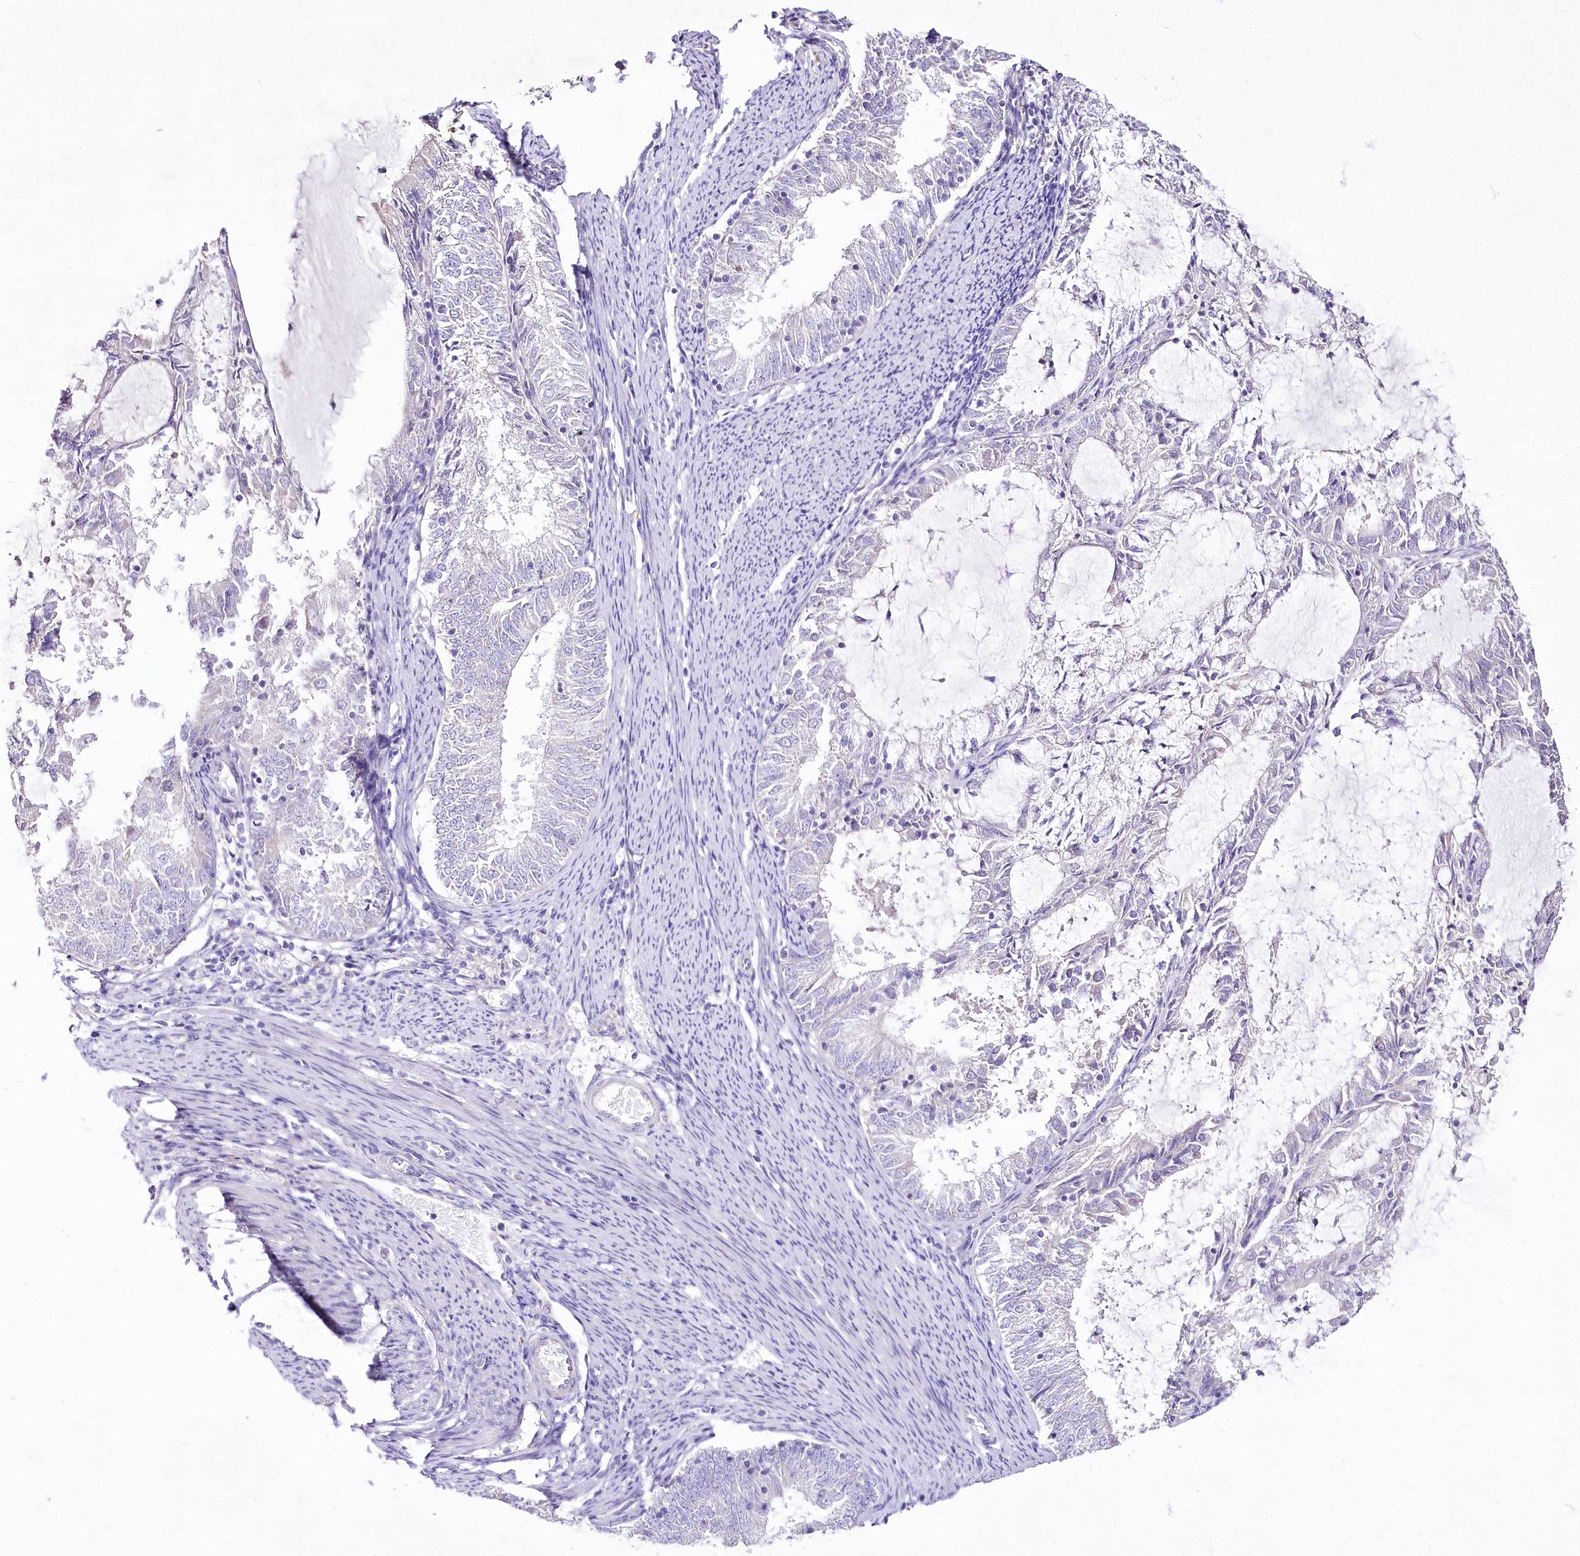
{"staining": {"intensity": "negative", "quantity": "none", "location": "none"}, "tissue": "endometrial cancer", "cell_type": "Tumor cells", "image_type": "cancer", "snomed": [{"axis": "morphology", "description": "Adenocarcinoma, NOS"}, {"axis": "topography", "description": "Endometrium"}], "caption": "Adenocarcinoma (endometrial) was stained to show a protein in brown. There is no significant positivity in tumor cells.", "gene": "LRRC14B", "patient": {"sex": "female", "age": 57}}